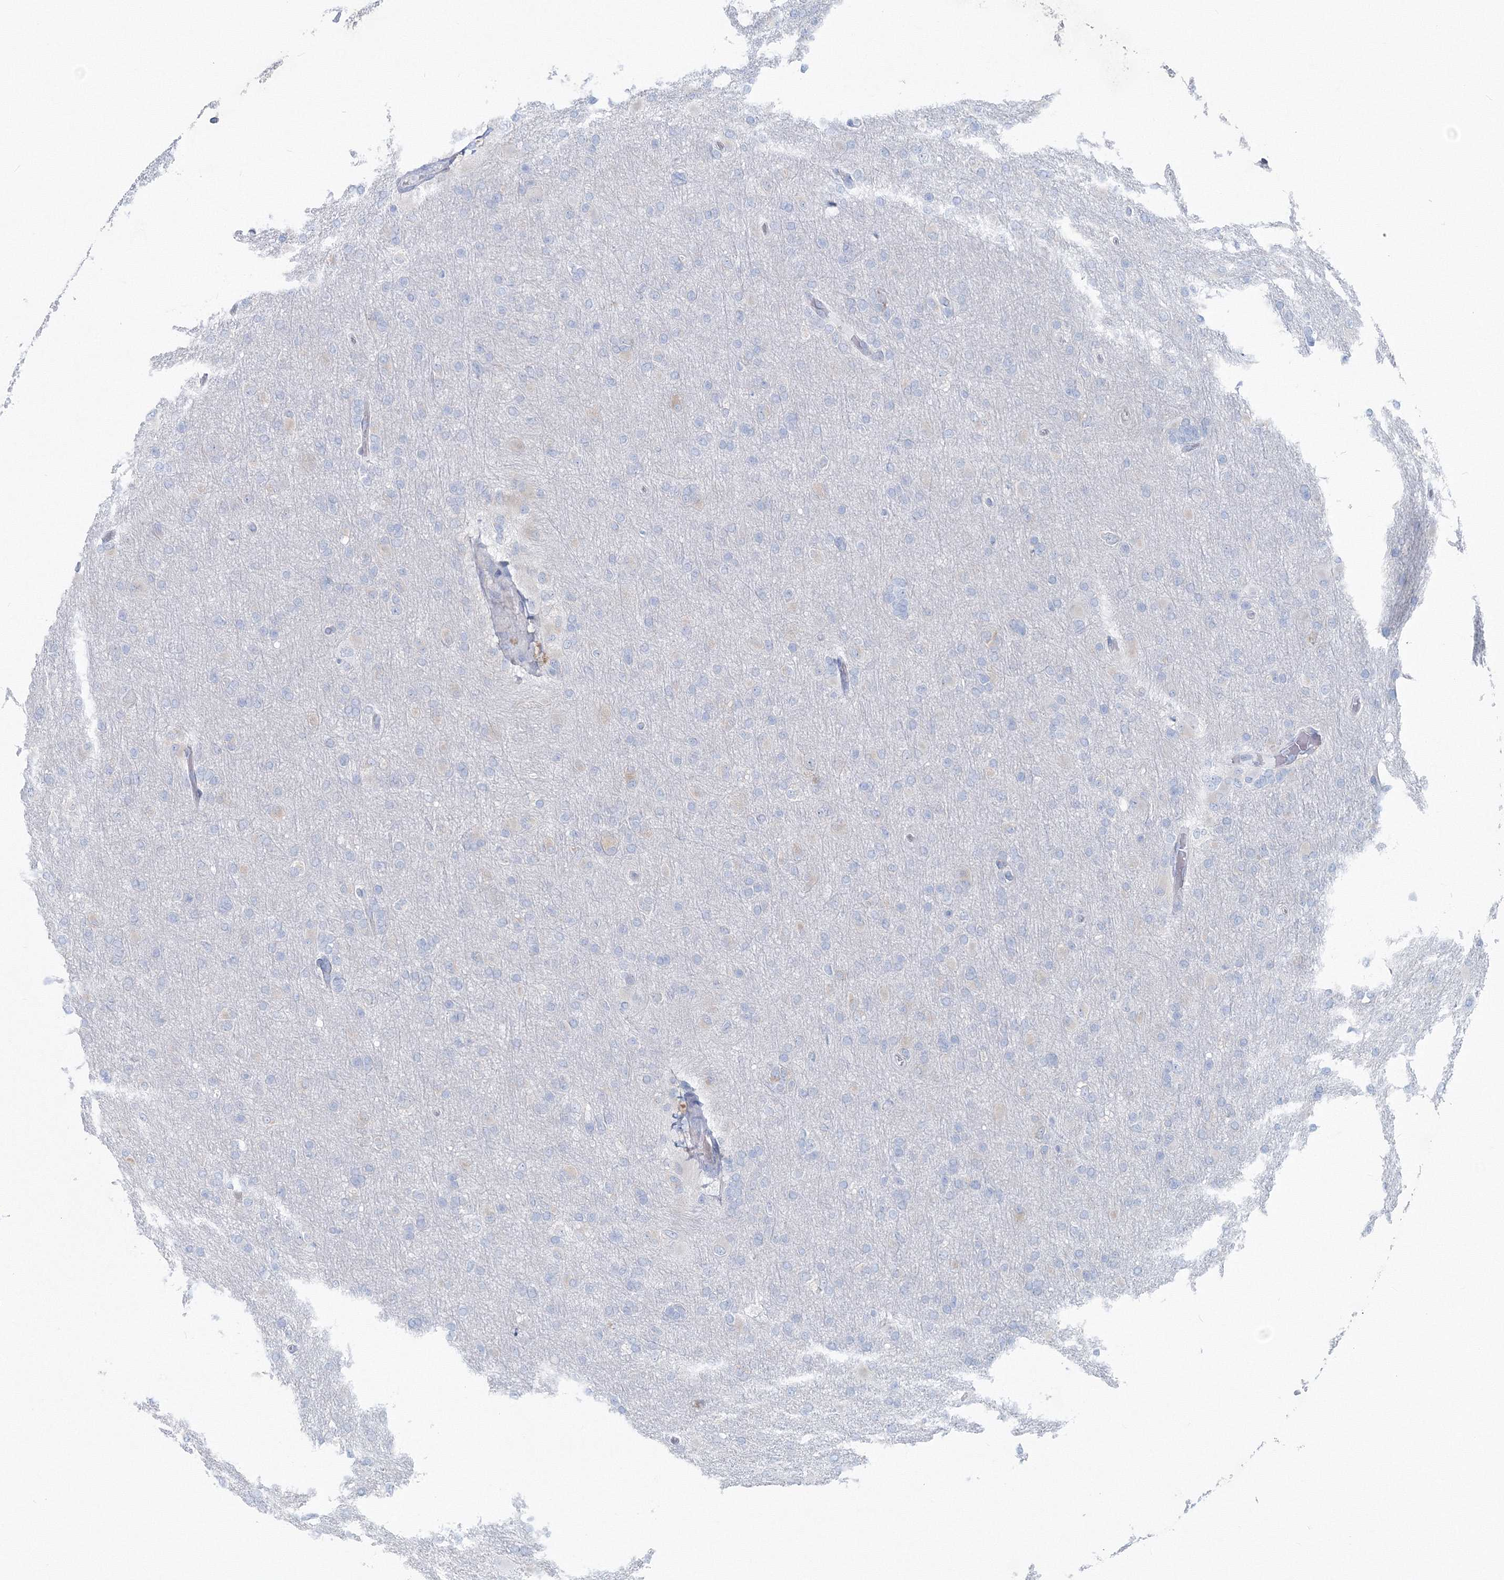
{"staining": {"intensity": "negative", "quantity": "none", "location": "none"}, "tissue": "glioma", "cell_type": "Tumor cells", "image_type": "cancer", "snomed": [{"axis": "morphology", "description": "Glioma, malignant, High grade"}, {"axis": "topography", "description": "Cerebral cortex"}], "caption": "A photomicrograph of human malignant glioma (high-grade) is negative for staining in tumor cells.", "gene": "RCN1", "patient": {"sex": "female", "age": 36}}